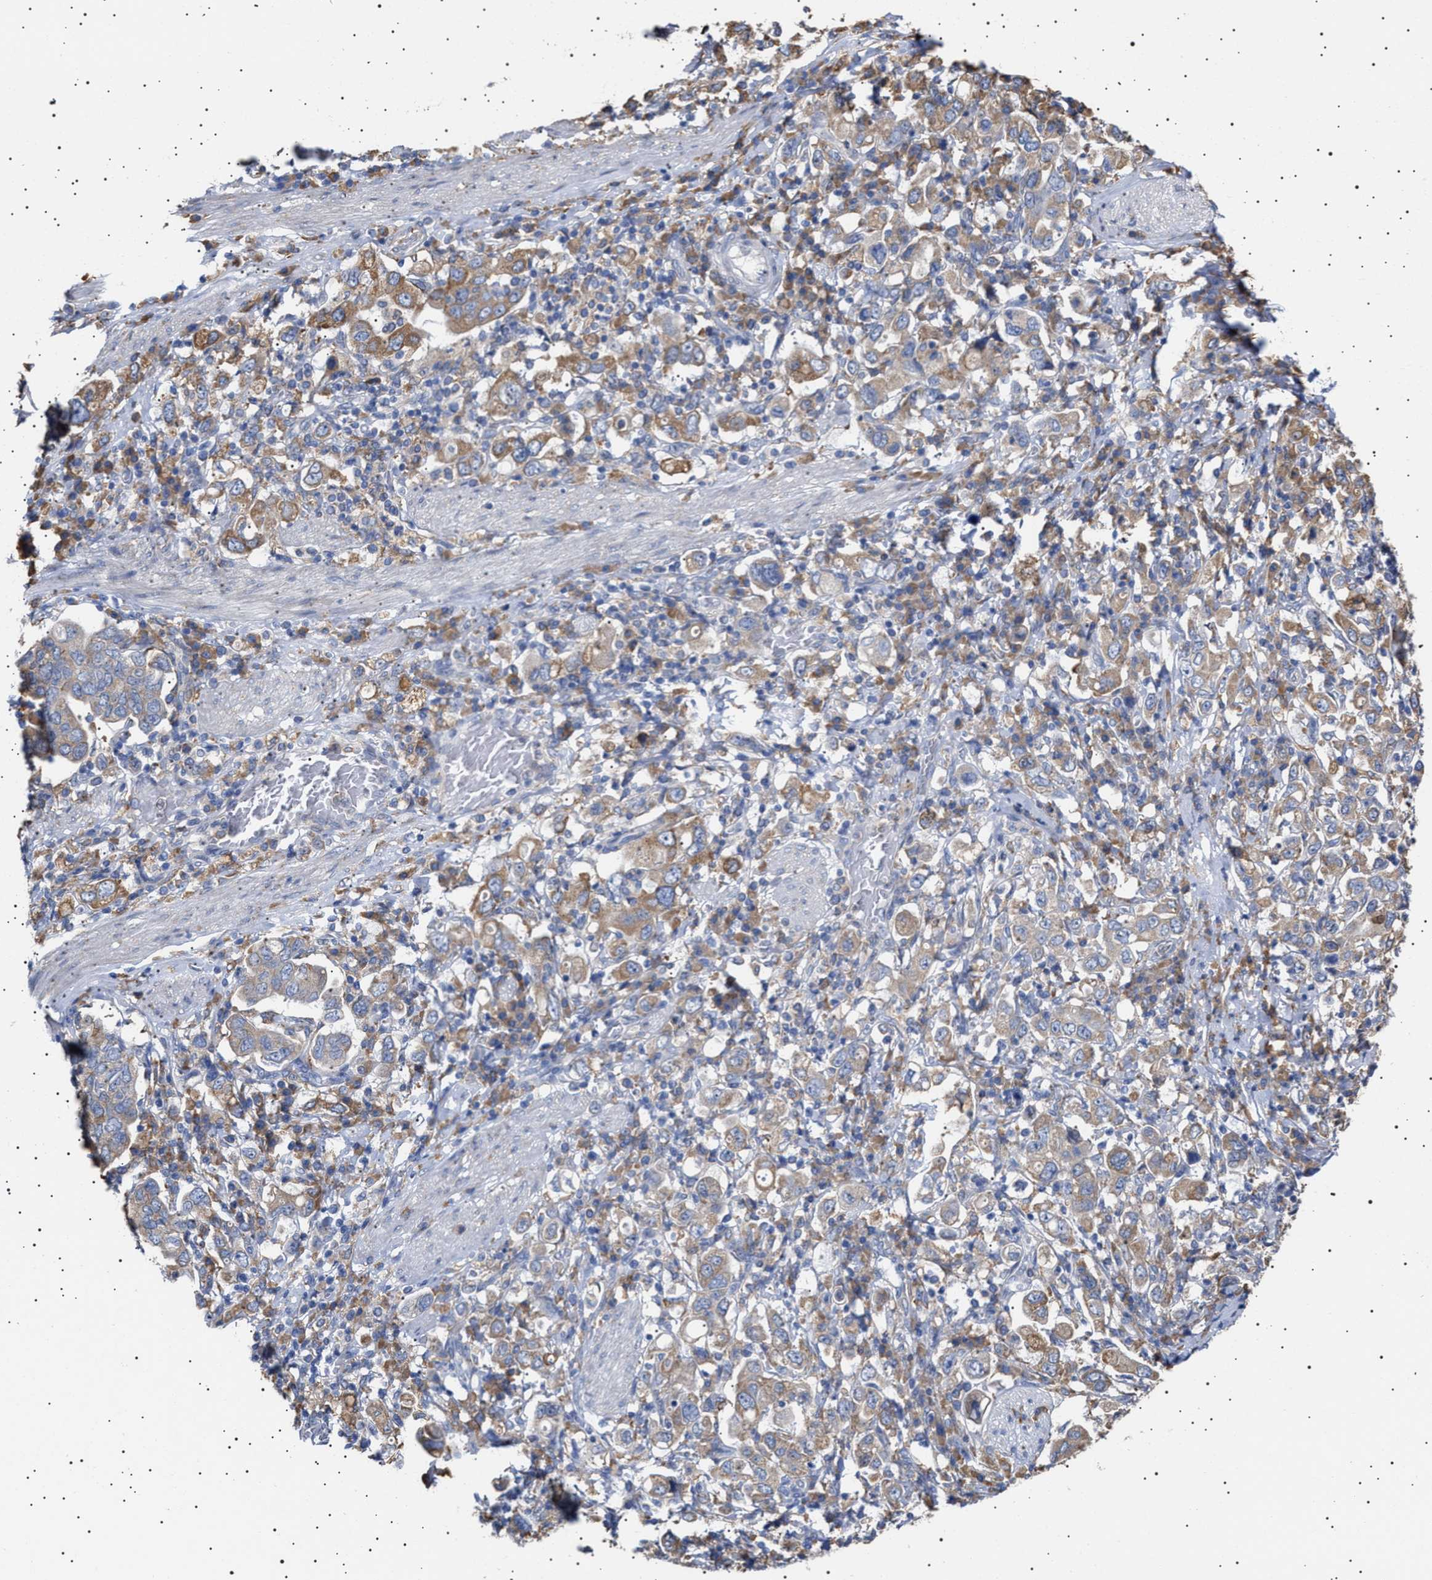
{"staining": {"intensity": "moderate", "quantity": "25%-75%", "location": "cytoplasmic/membranous"}, "tissue": "stomach cancer", "cell_type": "Tumor cells", "image_type": "cancer", "snomed": [{"axis": "morphology", "description": "Adenocarcinoma, NOS"}, {"axis": "topography", "description": "Stomach, upper"}], "caption": "A medium amount of moderate cytoplasmic/membranous expression is seen in about 25%-75% of tumor cells in stomach adenocarcinoma tissue.", "gene": "ERCC6L2", "patient": {"sex": "male", "age": 62}}